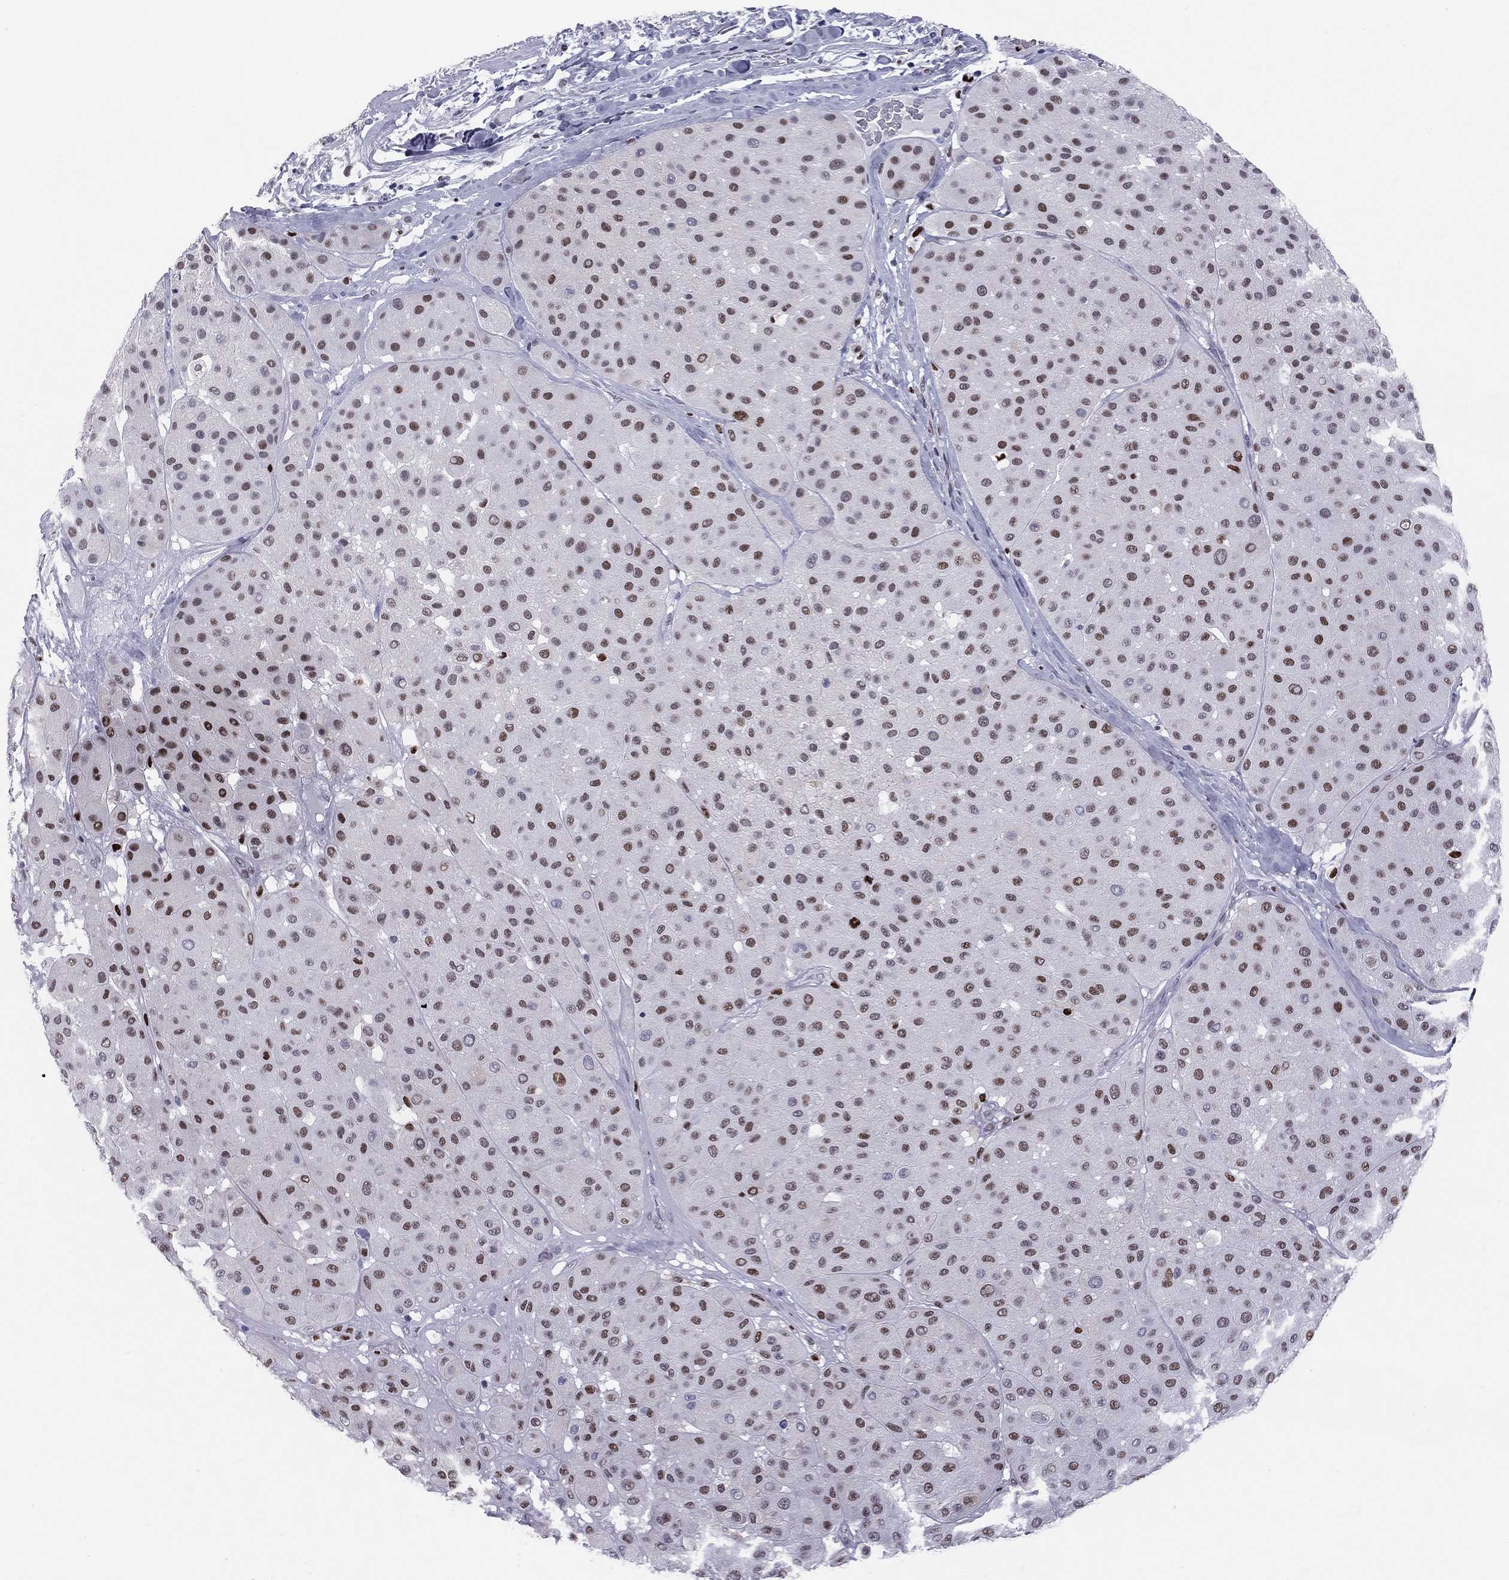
{"staining": {"intensity": "strong", "quantity": "25%-75%", "location": "nuclear"}, "tissue": "melanoma", "cell_type": "Tumor cells", "image_type": "cancer", "snomed": [{"axis": "morphology", "description": "Malignant melanoma, Metastatic site"}, {"axis": "topography", "description": "Smooth muscle"}], "caption": "An immunohistochemistry image of tumor tissue is shown. Protein staining in brown highlights strong nuclear positivity in malignant melanoma (metastatic site) within tumor cells. The staining is performed using DAB brown chromogen to label protein expression. The nuclei are counter-stained blue using hematoxylin.", "gene": "PCGF3", "patient": {"sex": "male", "age": 41}}